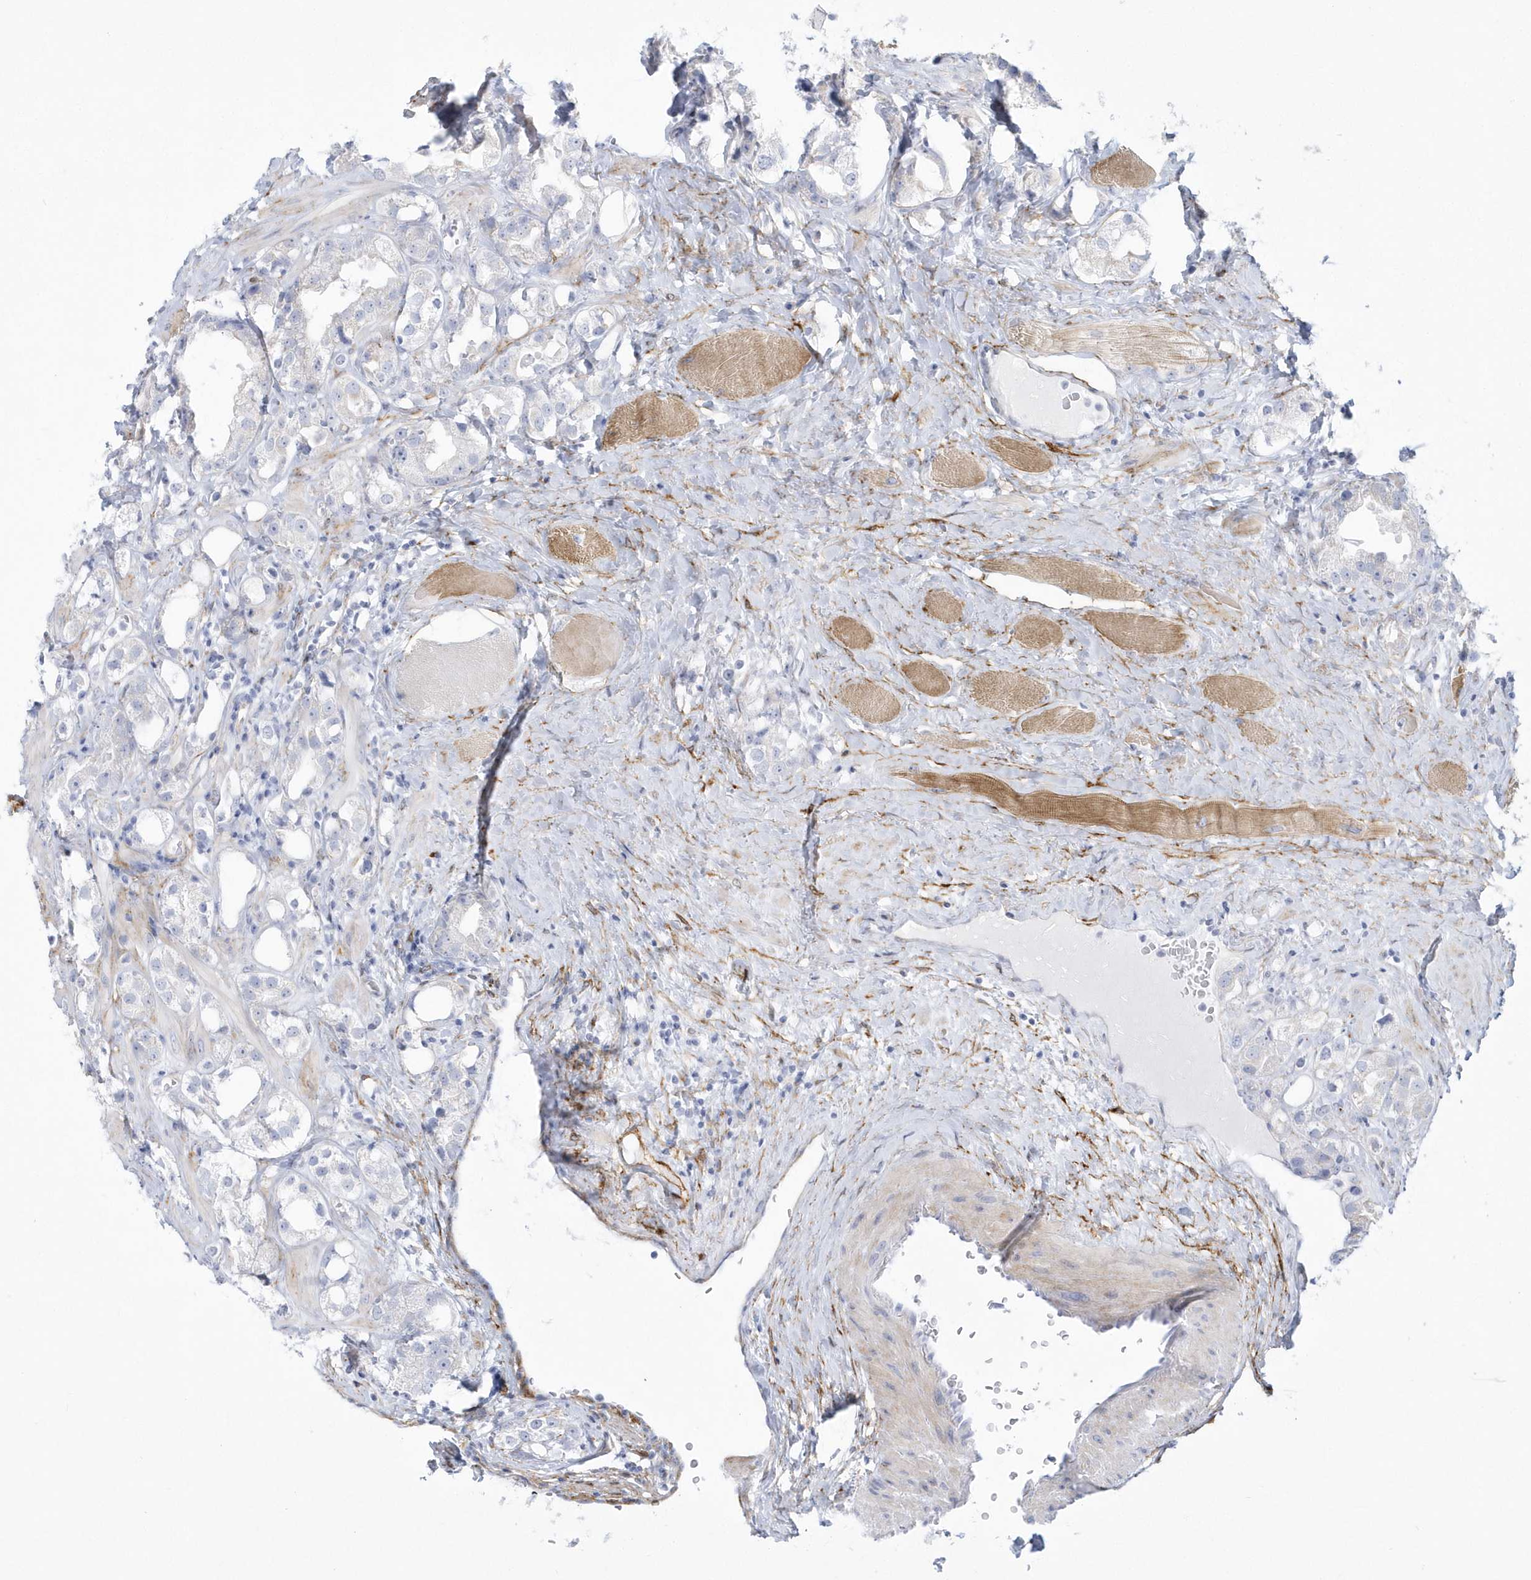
{"staining": {"intensity": "negative", "quantity": "none", "location": "none"}, "tissue": "prostate cancer", "cell_type": "Tumor cells", "image_type": "cancer", "snomed": [{"axis": "morphology", "description": "Adenocarcinoma, NOS"}, {"axis": "topography", "description": "Prostate"}], "caption": "Immunohistochemistry image of human prostate cancer (adenocarcinoma) stained for a protein (brown), which displays no expression in tumor cells.", "gene": "WDR27", "patient": {"sex": "male", "age": 79}}